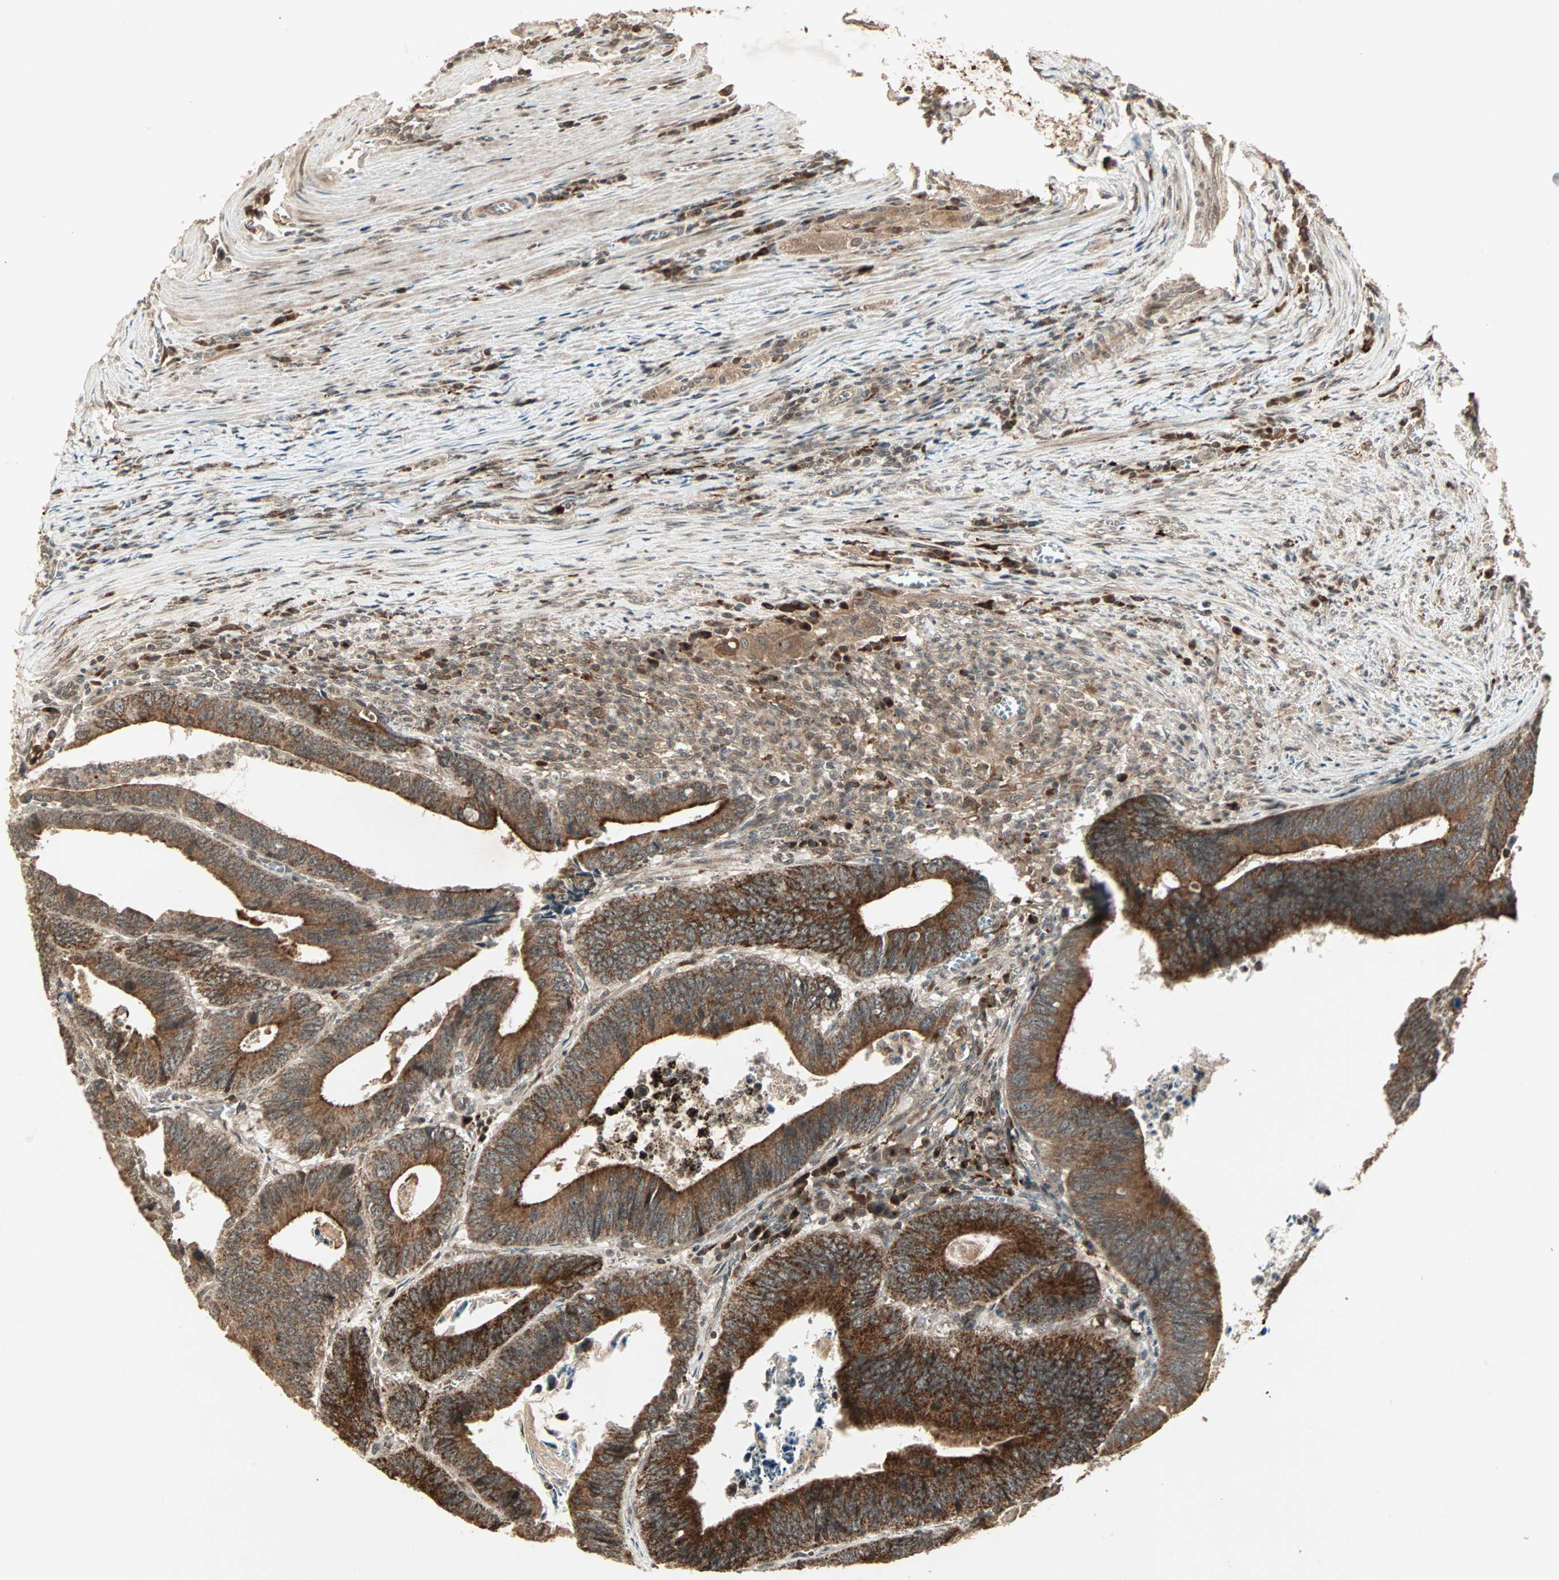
{"staining": {"intensity": "strong", "quantity": ">75%", "location": "cytoplasmic/membranous"}, "tissue": "colorectal cancer", "cell_type": "Tumor cells", "image_type": "cancer", "snomed": [{"axis": "morphology", "description": "Adenocarcinoma, NOS"}, {"axis": "topography", "description": "Colon"}], "caption": "Immunohistochemical staining of colorectal adenocarcinoma displays high levels of strong cytoplasmic/membranous protein staining in about >75% of tumor cells. Immunohistochemistry stains the protein of interest in brown and the nuclei are stained blue.", "gene": "RFFL", "patient": {"sex": "male", "age": 72}}